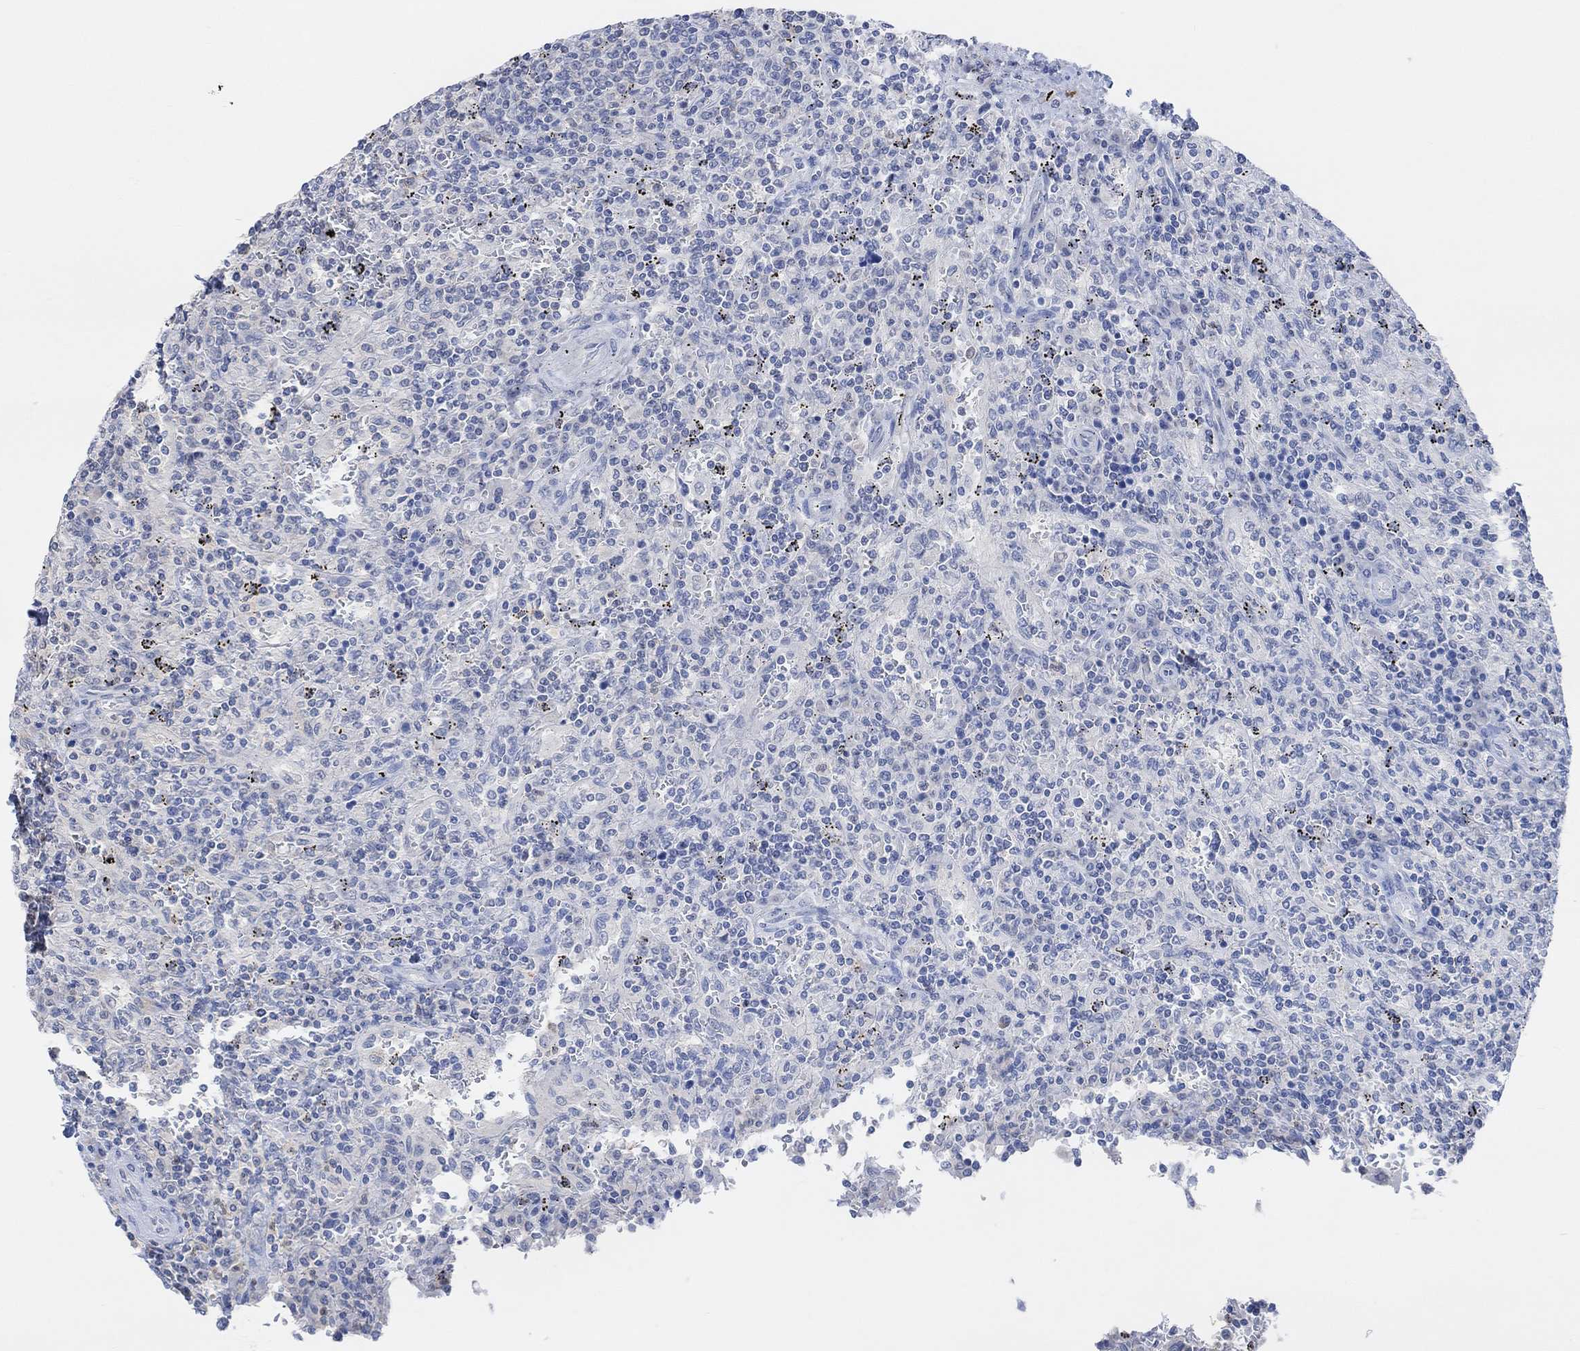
{"staining": {"intensity": "negative", "quantity": "none", "location": "none"}, "tissue": "lymphoma", "cell_type": "Tumor cells", "image_type": "cancer", "snomed": [{"axis": "morphology", "description": "Malignant lymphoma, non-Hodgkin's type, Low grade"}, {"axis": "topography", "description": "Spleen"}], "caption": "This micrograph is of low-grade malignant lymphoma, non-Hodgkin's type stained with immunohistochemistry (IHC) to label a protein in brown with the nuclei are counter-stained blue. There is no staining in tumor cells.", "gene": "MUC1", "patient": {"sex": "male", "age": 62}}